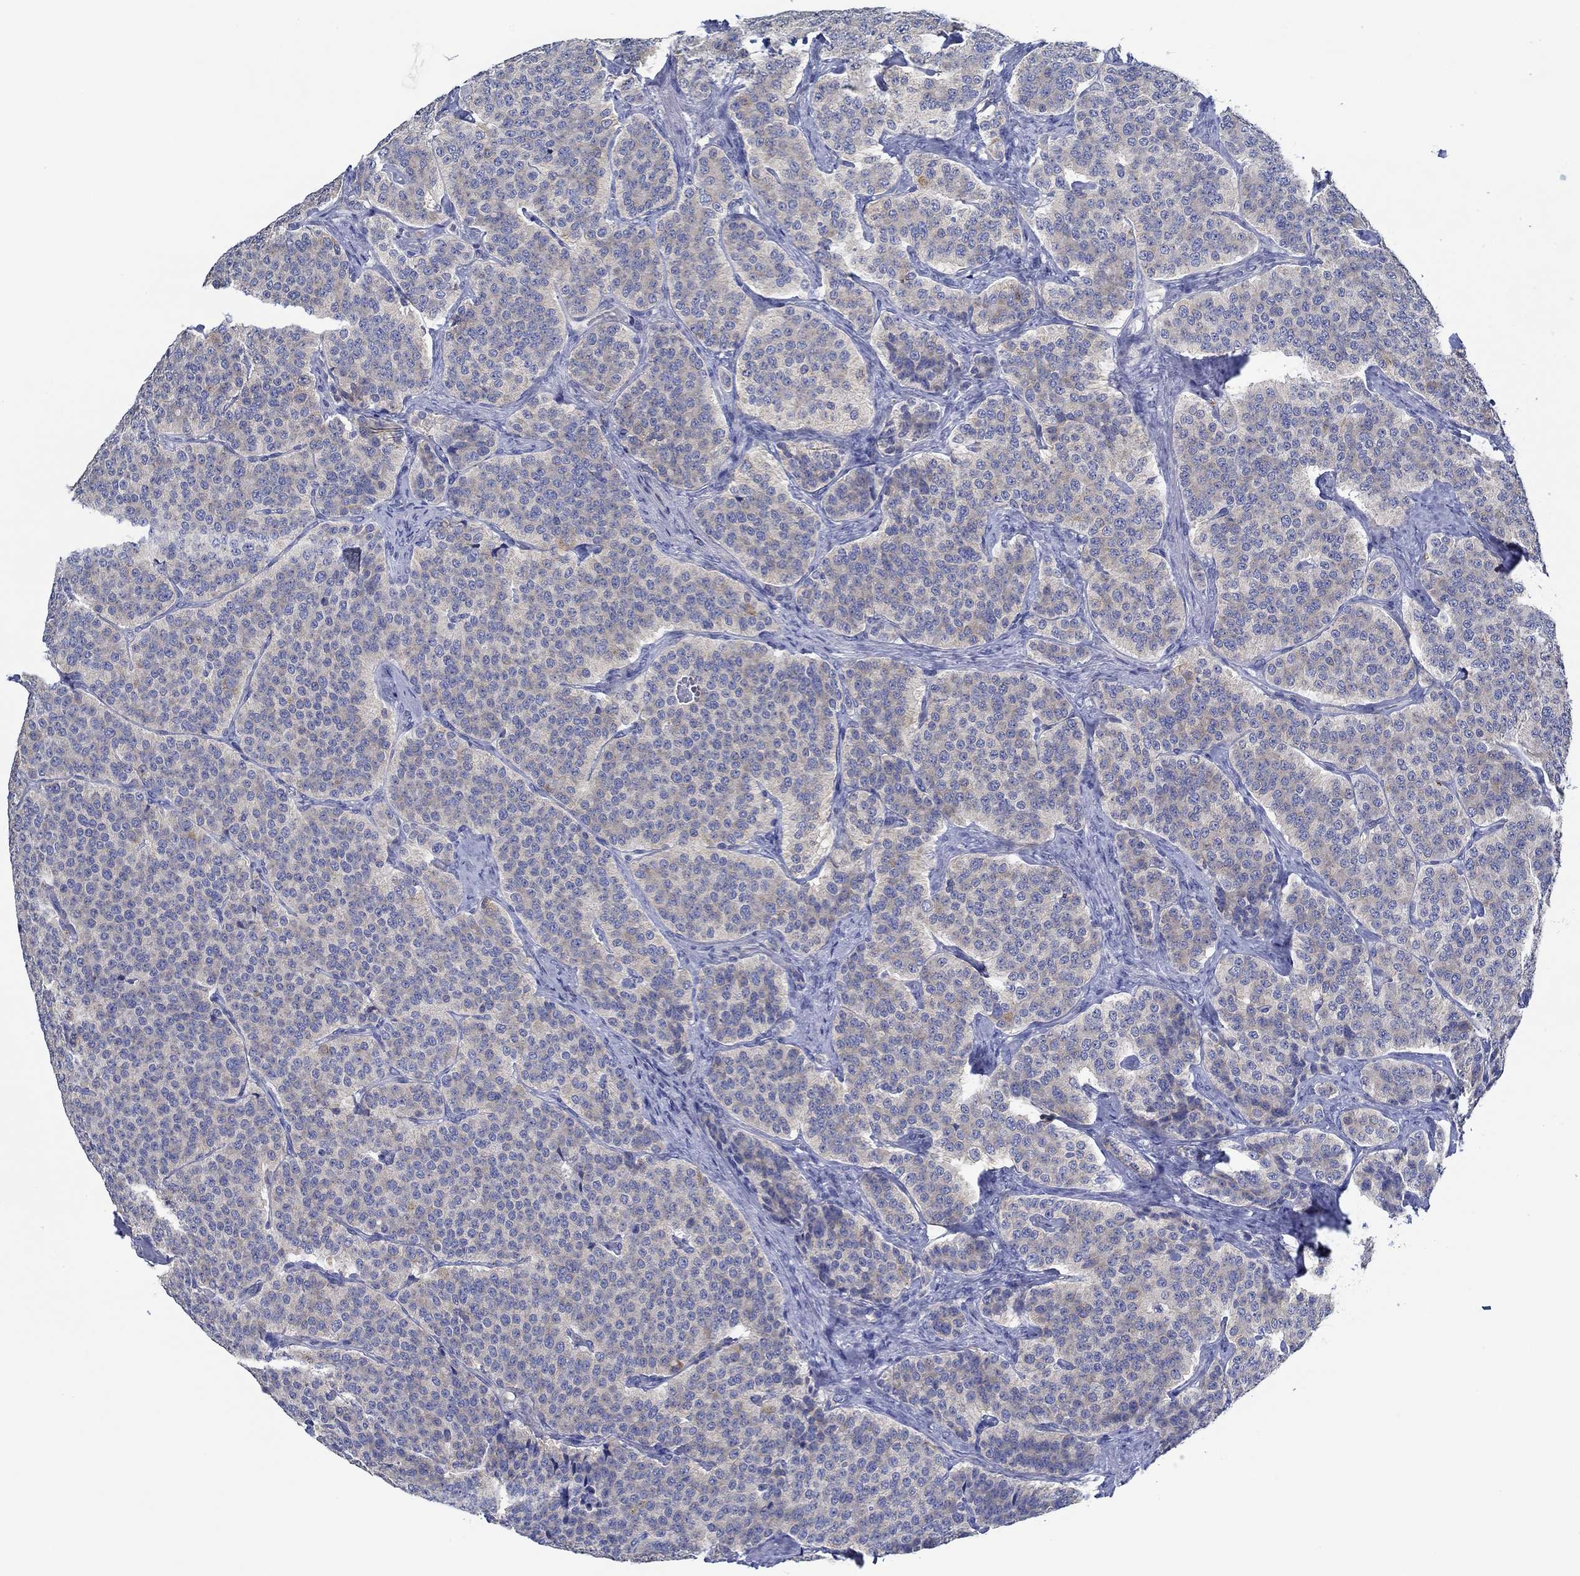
{"staining": {"intensity": "weak", "quantity": "<25%", "location": "cytoplasmic/membranous"}, "tissue": "carcinoid", "cell_type": "Tumor cells", "image_type": "cancer", "snomed": [{"axis": "morphology", "description": "Carcinoid, malignant, NOS"}, {"axis": "topography", "description": "Small intestine"}], "caption": "Micrograph shows no significant protein staining in tumor cells of malignant carcinoid.", "gene": "SLC27A3", "patient": {"sex": "female", "age": 58}}